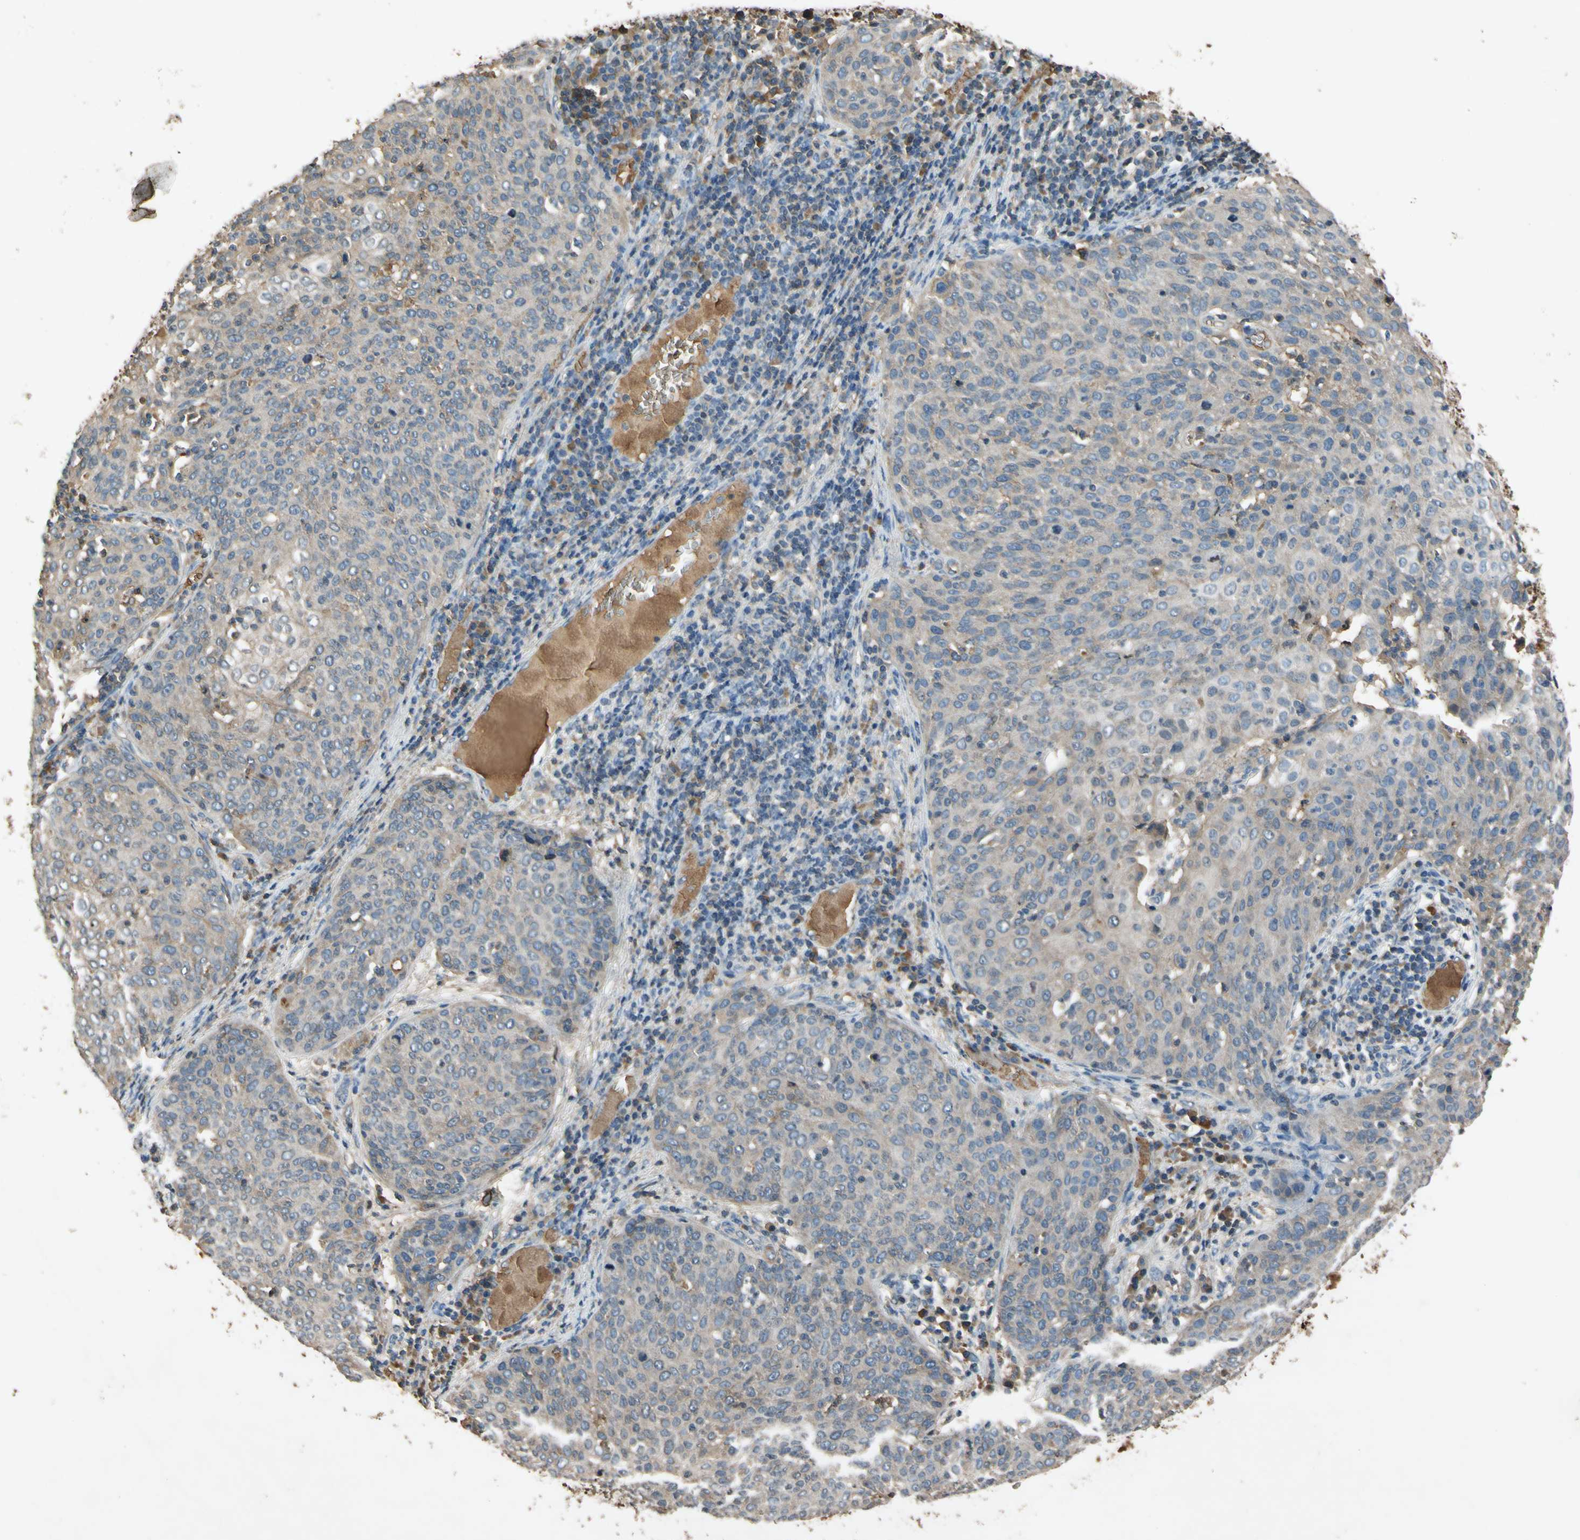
{"staining": {"intensity": "weak", "quantity": ">75%", "location": "cytoplasmic/membranous"}, "tissue": "cervical cancer", "cell_type": "Tumor cells", "image_type": "cancer", "snomed": [{"axis": "morphology", "description": "Squamous cell carcinoma, NOS"}, {"axis": "topography", "description": "Cervix"}], "caption": "The photomicrograph demonstrates immunohistochemical staining of cervical squamous cell carcinoma. There is weak cytoplasmic/membranous staining is present in about >75% of tumor cells.", "gene": "TIMP2", "patient": {"sex": "female", "age": 38}}